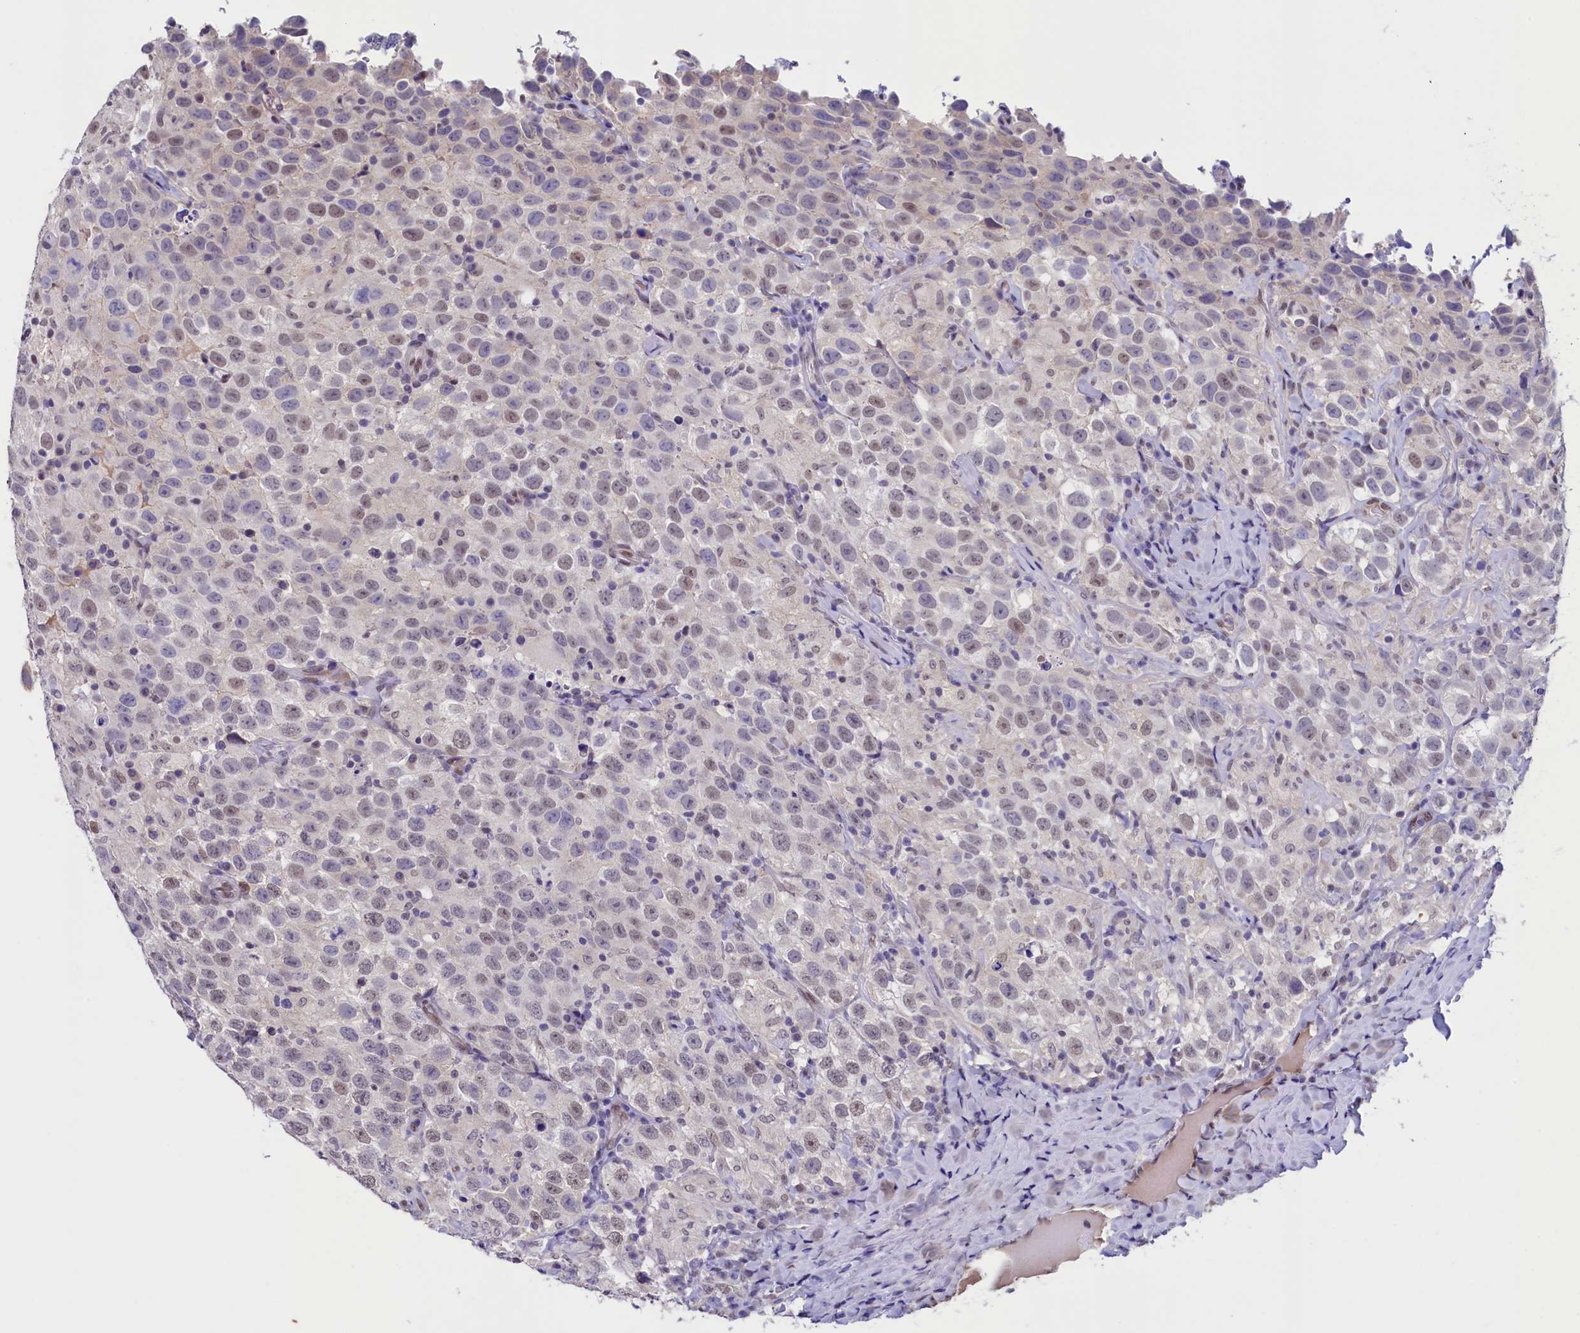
{"staining": {"intensity": "weak", "quantity": "25%-75%", "location": "nuclear"}, "tissue": "testis cancer", "cell_type": "Tumor cells", "image_type": "cancer", "snomed": [{"axis": "morphology", "description": "Seminoma, NOS"}, {"axis": "topography", "description": "Testis"}], "caption": "This image exhibits immunohistochemistry (IHC) staining of testis cancer (seminoma), with low weak nuclear staining in approximately 25%-75% of tumor cells.", "gene": "FLYWCH2", "patient": {"sex": "male", "age": 41}}